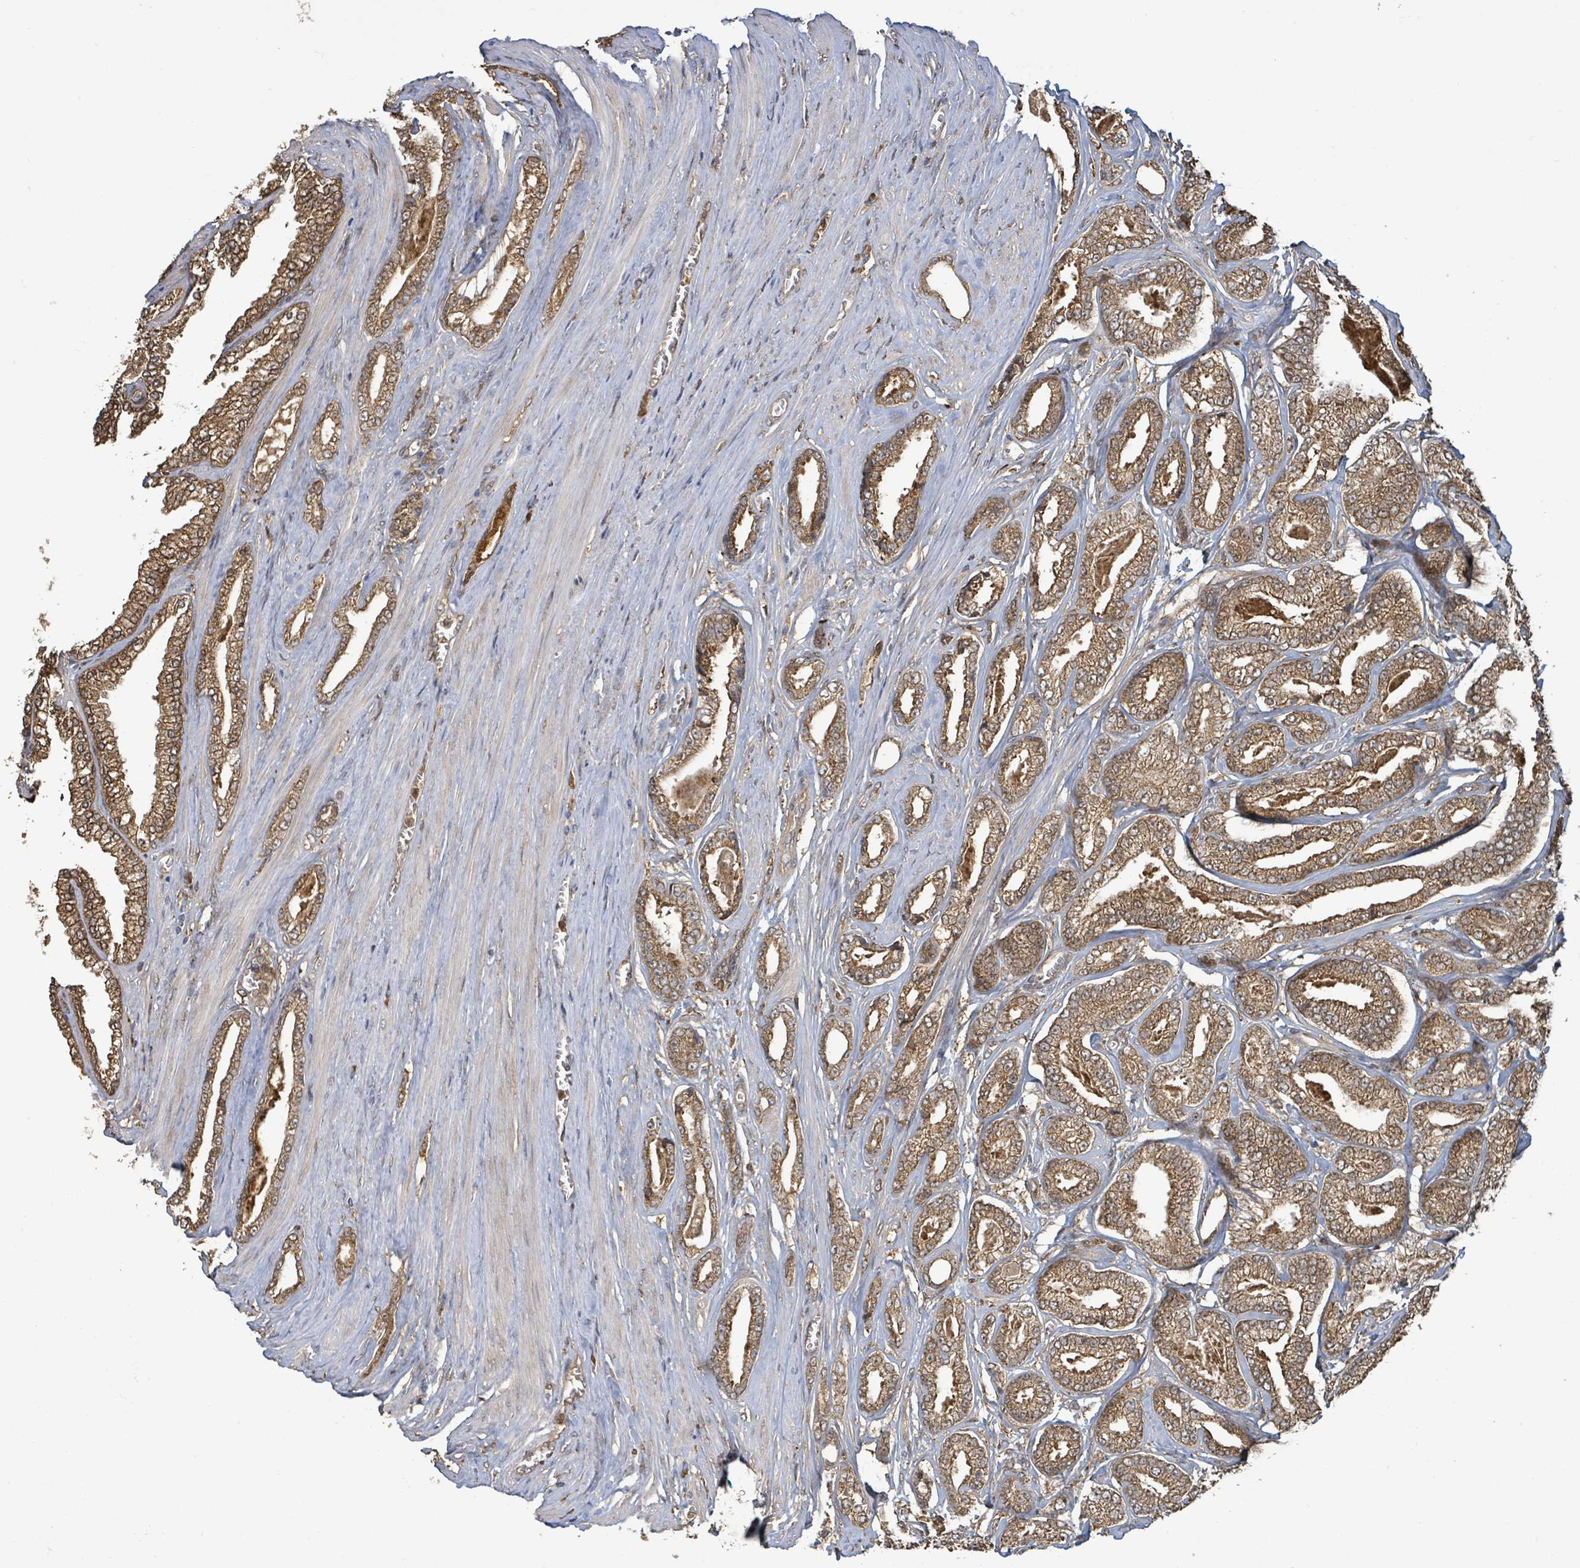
{"staining": {"intensity": "moderate", "quantity": ">75%", "location": "cytoplasmic/membranous"}, "tissue": "prostate cancer", "cell_type": "Tumor cells", "image_type": "cancer", "snomed": [{"axis": "morphology", "description": "Adenocarcinoma, NOS"}, {"axis": "topography", "description": "Prostate and seminal vesicle, NOS"}], "caption": "Prostate adenocarcinoma stained with IHC displays moderate cytoplasmic/membranous staining in approximately >75% of tumor cells. (brown staining indicates protein expression, while blue staining denotes nuclei).", "gene": "ARPIN", "patient": {"sex": "male", "age": 76}}